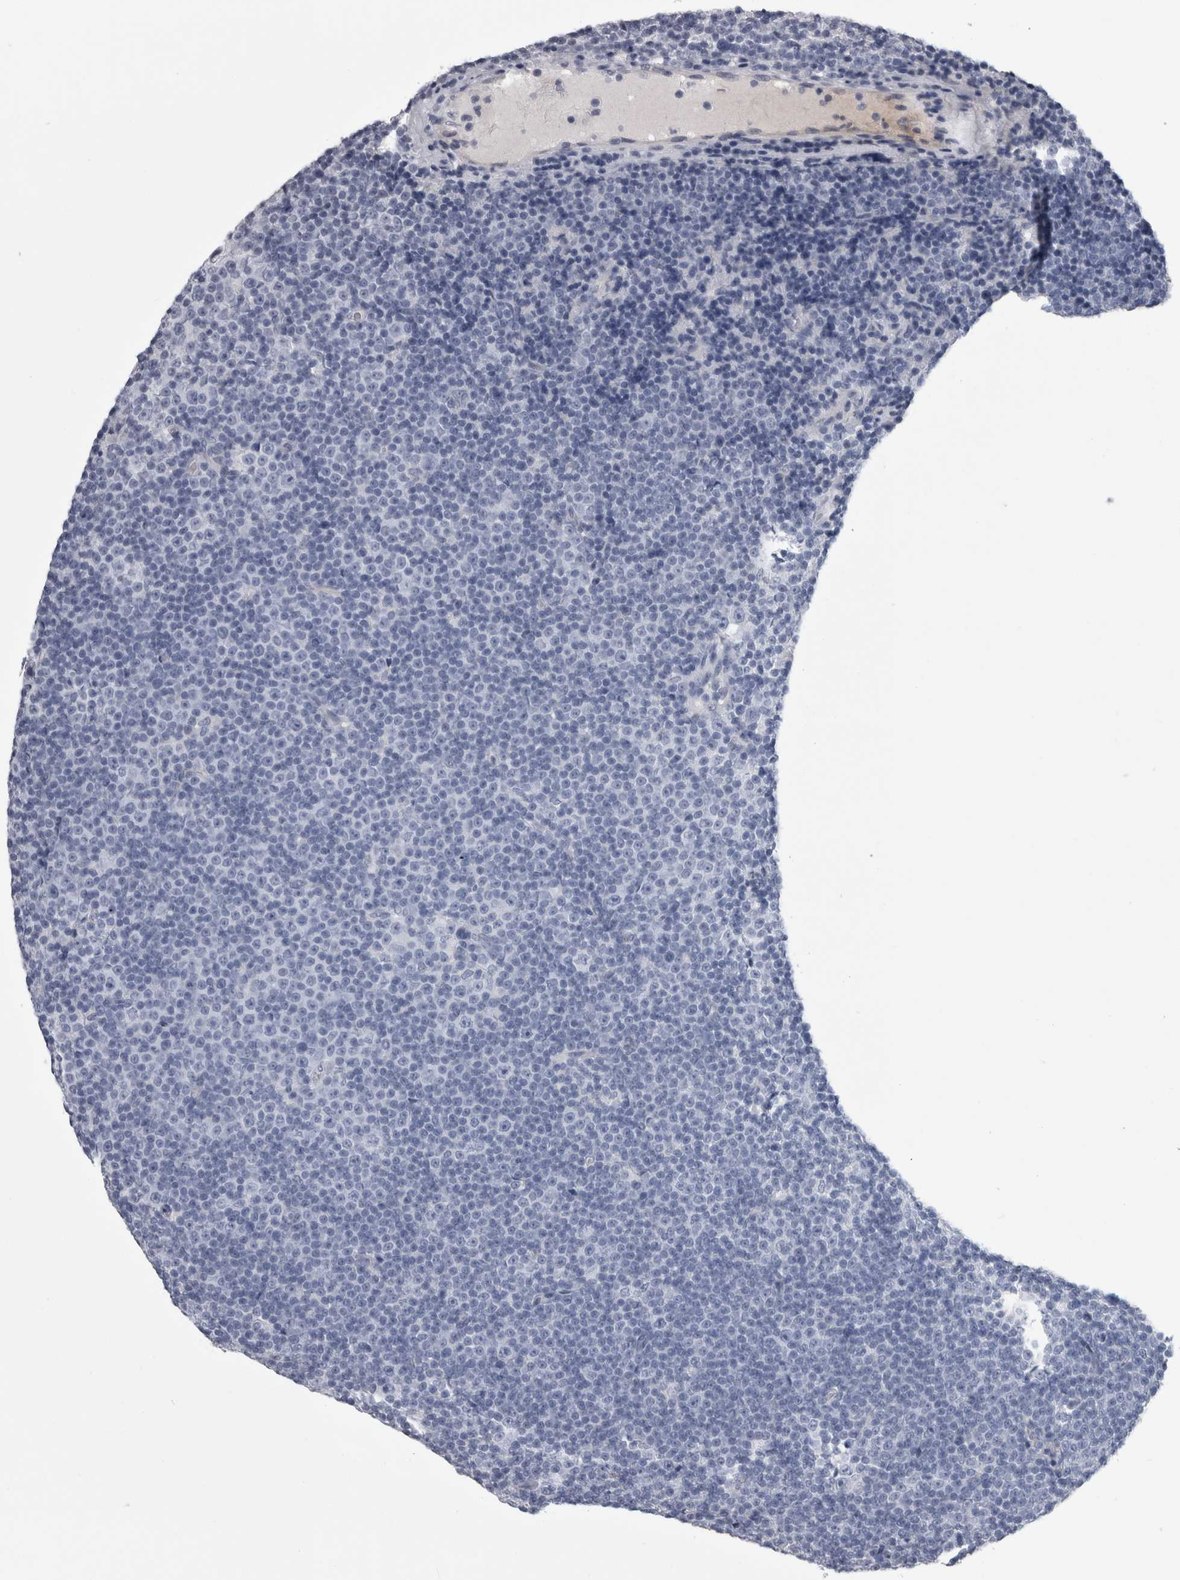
{"staining": {"intensity": "negative", "quantity": "none", "location": "none"}, "tissue": "lymphoma", "cell_type": "Tumor cells", "image_type": "cancer", "snomed": [{"axis": "morphology", "description": "Malignant lymphoma, non-Hodgkin's type, Low grade"}, {"axis": "topography", "description": "Lymph node"}], "caption": "Tumor cells are negative for protein expression in human lymphoma.", "gene": "AFMID", "patient": {"sex": "female", "age": 67}}